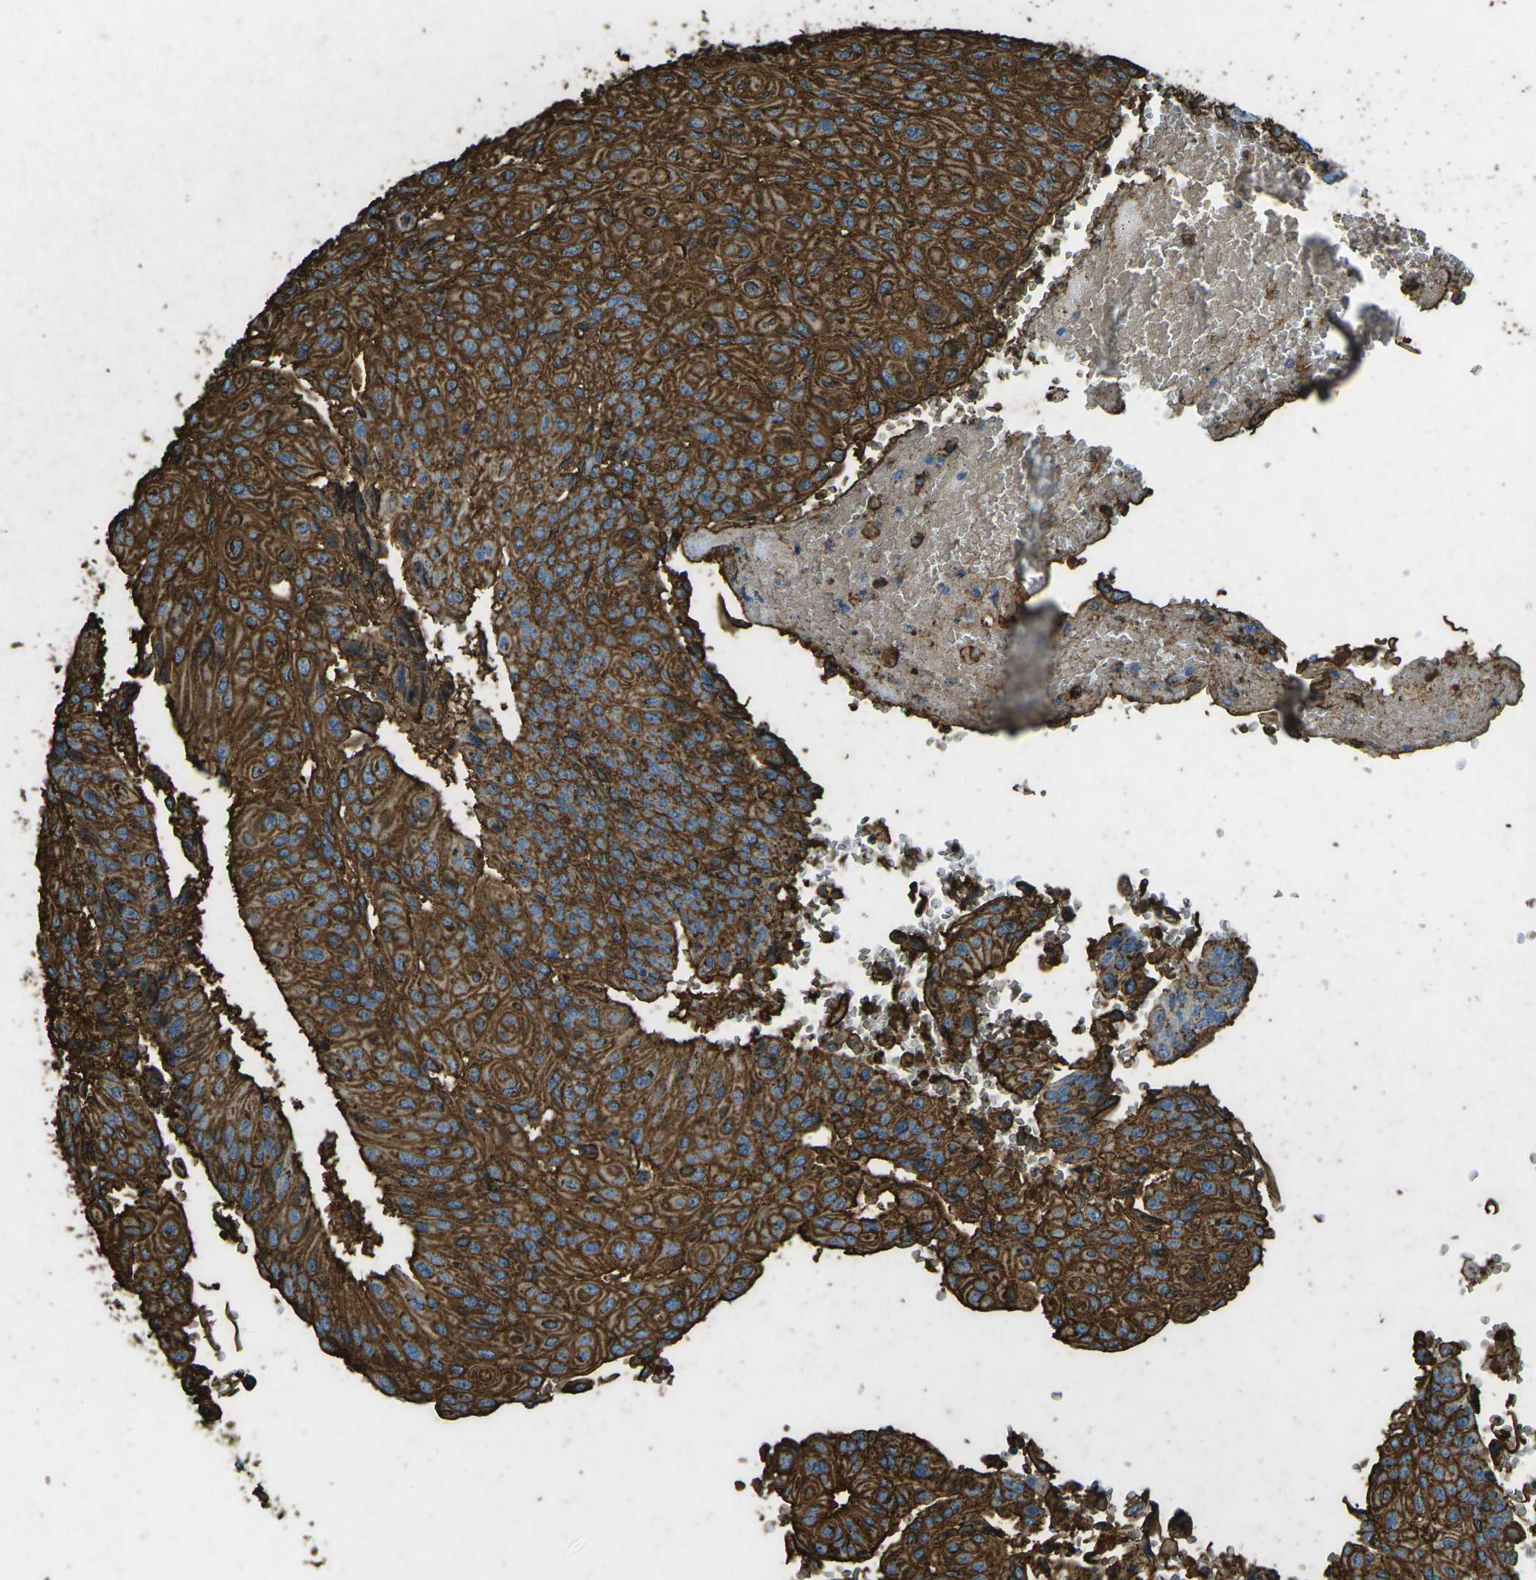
{"staining": {"intensity": "strong", "quantity": ">75%", "location": "cytoplasmic/membranous"}, "tissue": "urothelial cancer", "cell_type": "Tumor cells", "image_type": "cancer", "snomed": [{"axis": "morphology", "description": "Urothelial carcinoma, High grade"}, {"axis": "topography", "description": "Urinary bladder"}], "caption": "High-power microscopy captured an immunohistochemistry histopathology image of high-grade urothelial carcinoma, revealing strong cytoplasmic/membranous positivity in approximately >75% of tumor cells.", "gene": "CTAGE1", "patient": {"sex": "male", "age": 66}}